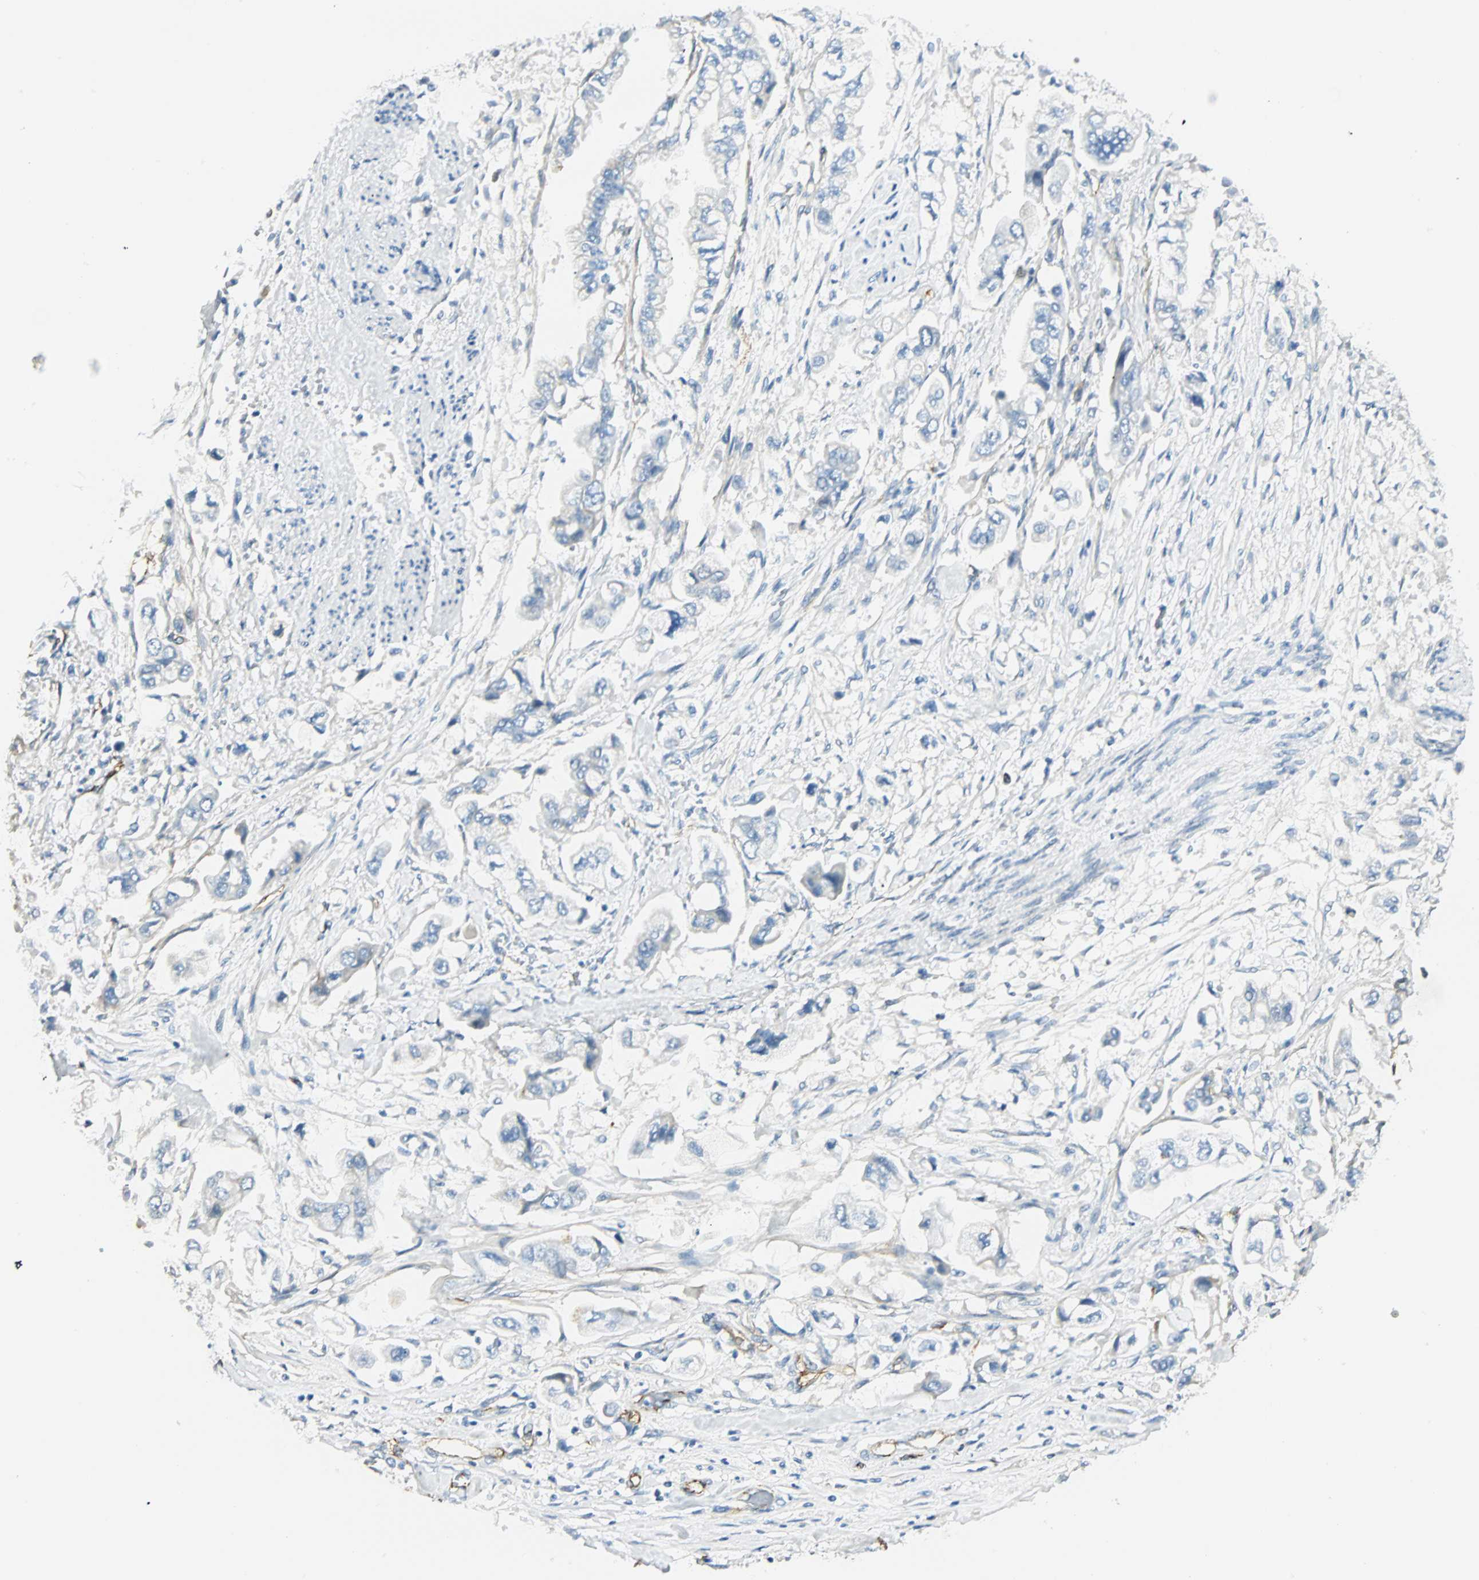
{"staining": {"intensity": "weak", "quantity": "<25%", "location": "cytoplasmic/membranous"}, "tissue": "stomach cancer", "cell_type": "Tumor cells", "image_type": "cancer", "snomed": [{"axis": "morphology", "description": "Adenocarcinoma, NOS"}, {"axis": "topography", "description": "Stomach"}], "caption": "High power microscopy micrograph of an immunohistochemistry (IHC) image of stomach adenocarcinoma, revealing no significant positivity in tumor cells.", "gene": "VPS9D1", "patient": {"sex": "male", "age": 62}}